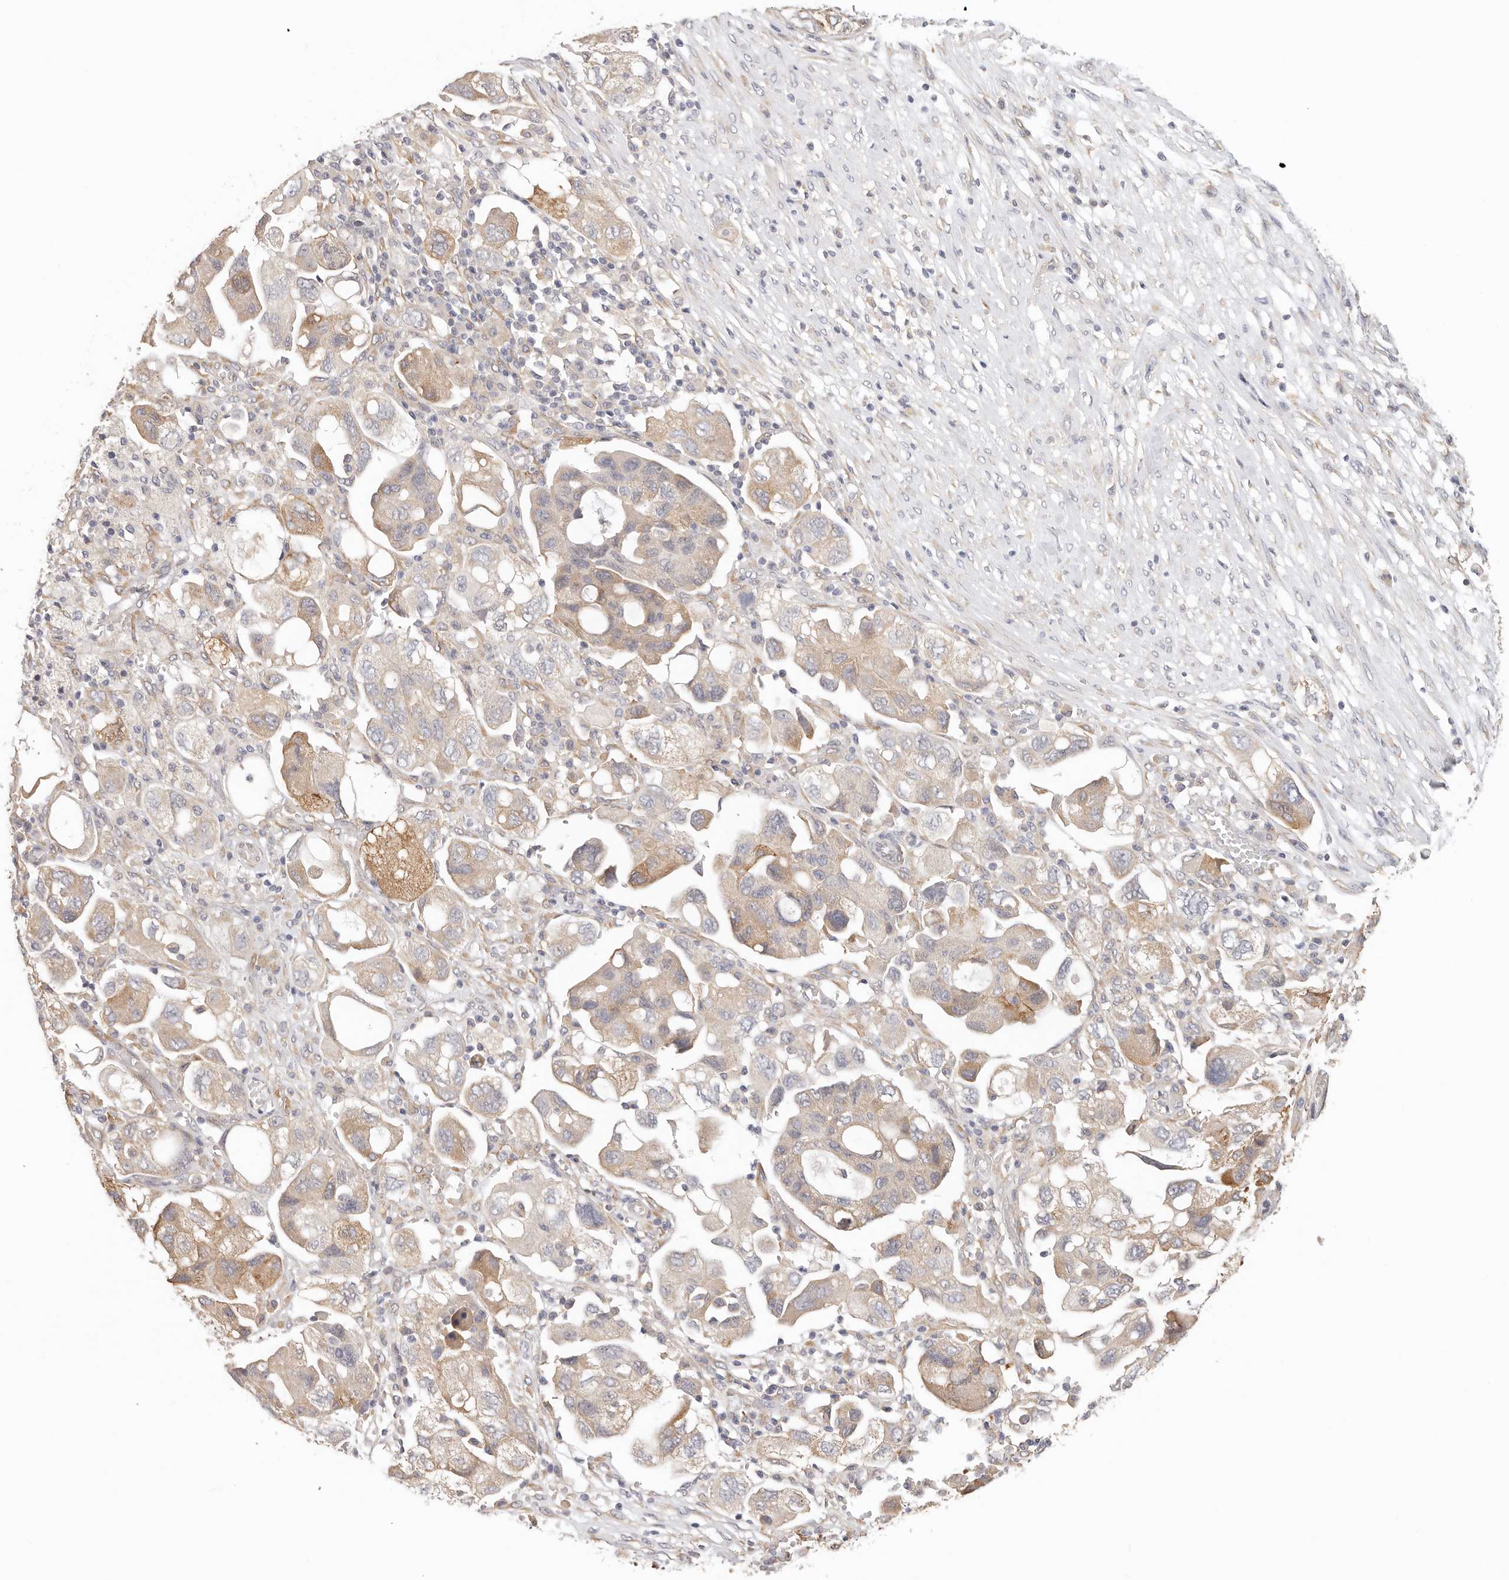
{"staining": {"intensity": "moderate", "quantity": ">75%", "location": "cytoplasmic/membranous"}, "tissue": "ovarian cancer", "cell_type": "Tumor cells", "image_type": "cancer", "snomed": [{"axis": "morphology", "description": "Carcinoma, NOS"}, {"axis": "morphology", "description": "Cystadenocarcinoma, serous, NOS"}, {"axis": "topography", "description": "Ovary"}], "caption": "Approximately >75% of tumor cells in human carcinoma (ovarian) reveal moderate cytoplasmic/membranous protein positivity as visualized by brown immunohistochemical staining.", "gene": "AFDN", "patient": {"sex": "female", "age": 69}}